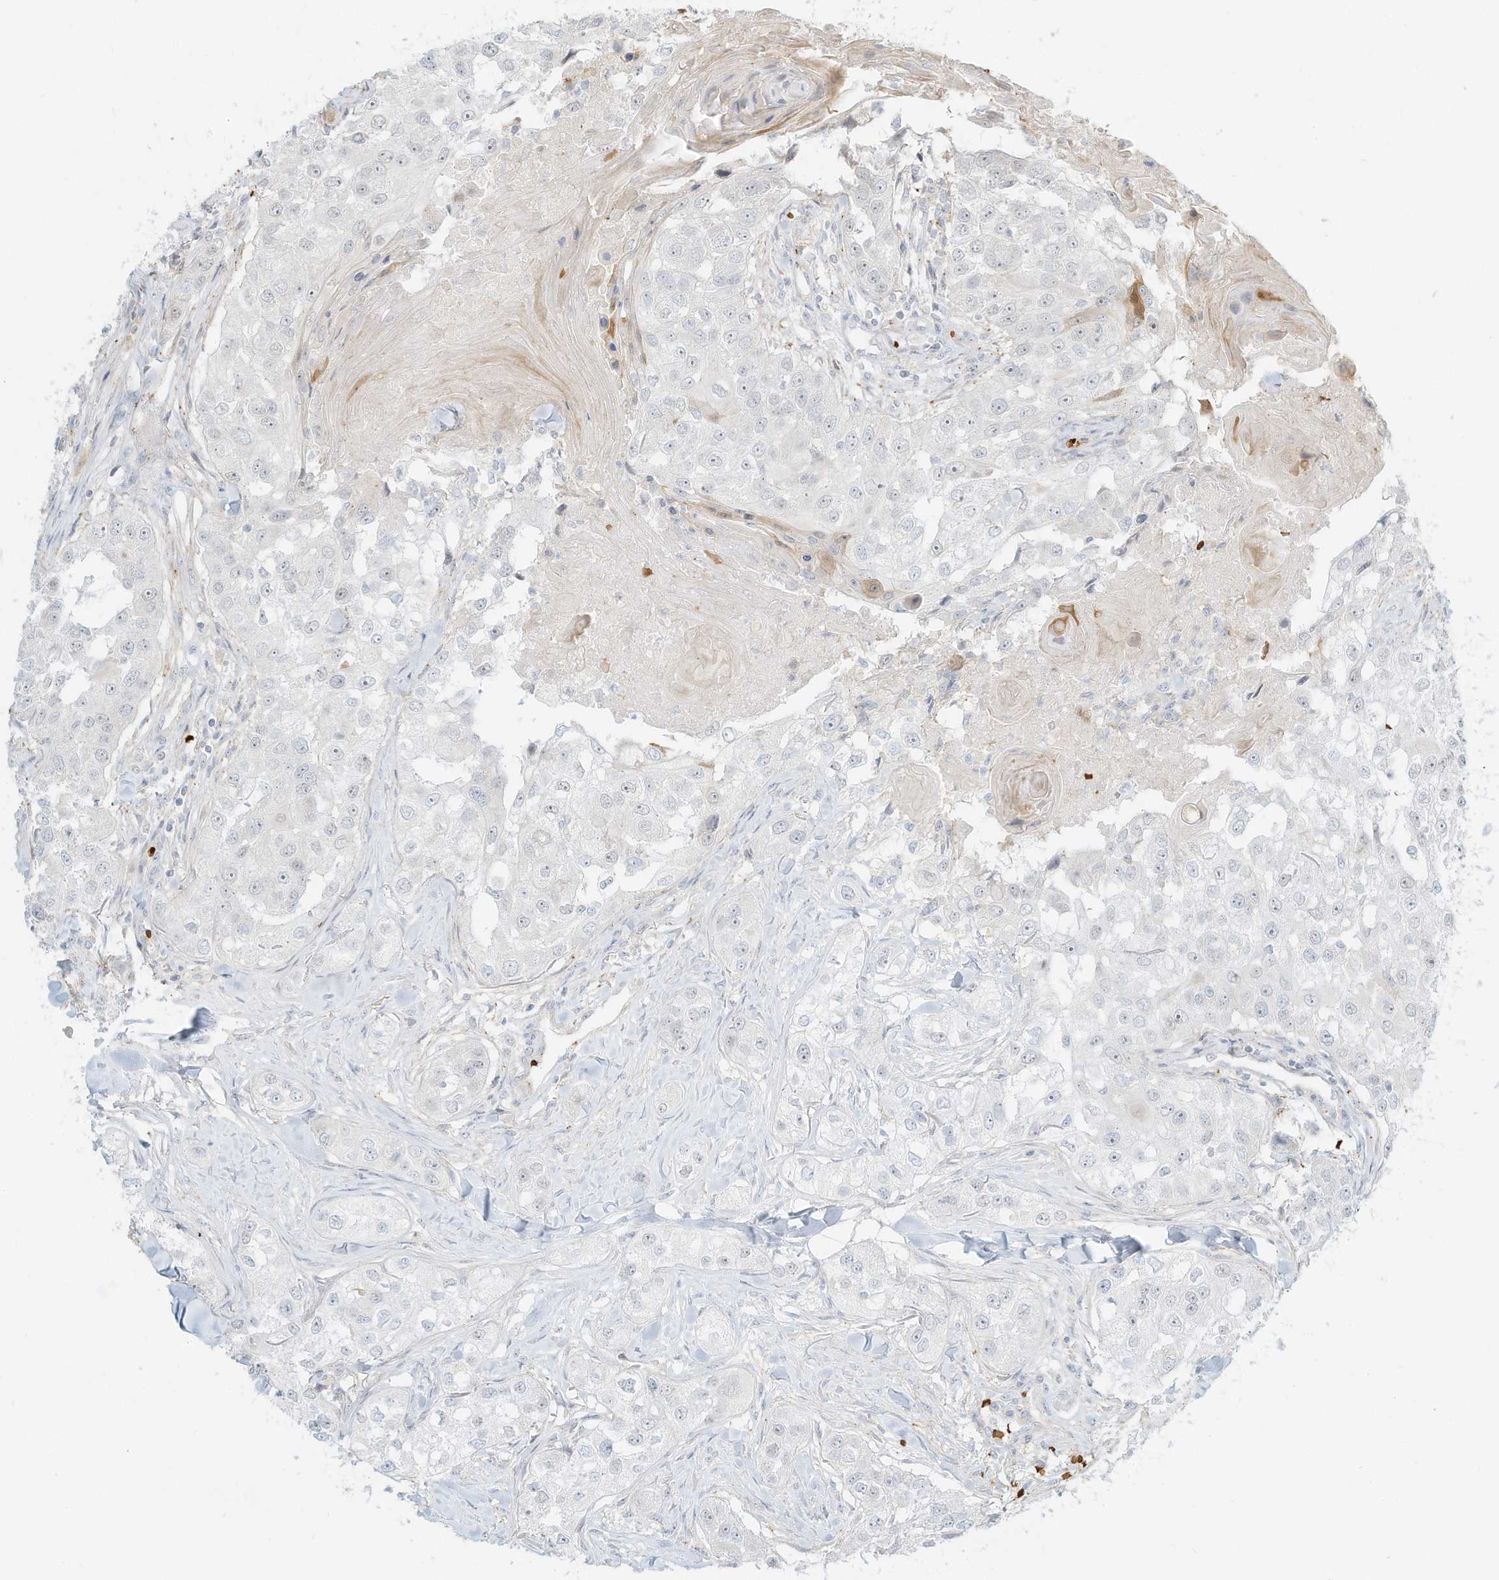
{"staining": {"intensity": "negative", "quantity": "none", "location": "none"}, "tissue": "head and neck cancer", "cell_type": "Tumor cells", "image_type": "cancer", "snomed": [{"axis": "morphology", "description": "Normal tissue, NOS"}, {"axis": "morphology", "description": "Squamous cell carcinoma, NOS"}, {"axis": "topography", "description": "Skeletal muscle"}, {"axis": "topography", "description": "Head-Neck"}], "caption": "Immunohistochemistry (IHC) of squamous cell carcinoma (head and neck) demonstrates no positivity in tumor cells.", "gene": "OFD1", "patient": {"sex": "male", "age": 51}}